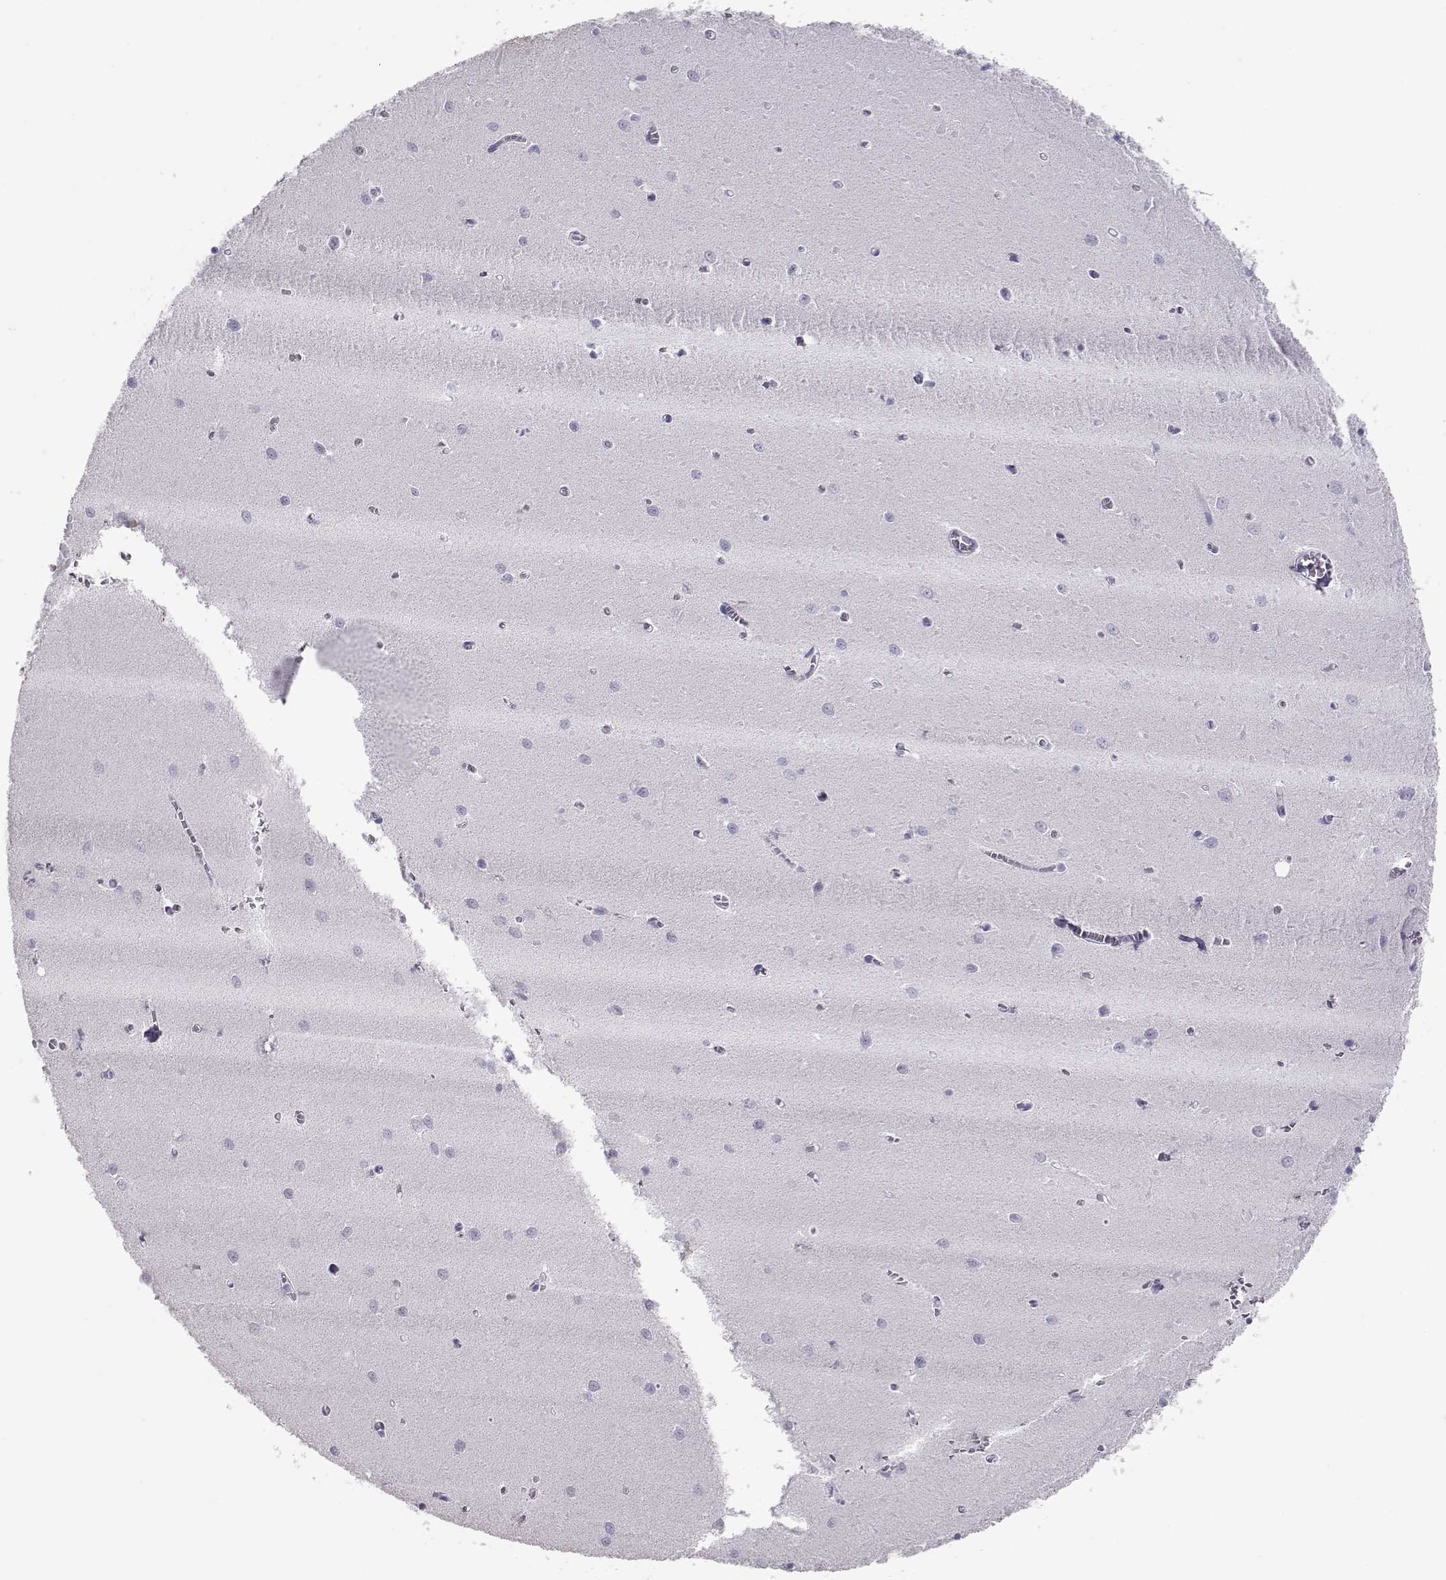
{"staining": {"intensity": "negative", "quantity": "none", "location": "none"}, "tissue": "cerebellum", "cell_type": "Cells in granular layer", "image_type": "normal", "snomed": [{"axis": "morphology", "description": "Normal tissue, NOS"}, {"axis": "topography", "description": "Cerebellum"}], "caption": "Immunohistochemical staining of normal cerebellum displays no significant expression in cells in granular layer.", "gene": "PMCH", "patient": {"sex": "female", "age": 64}}